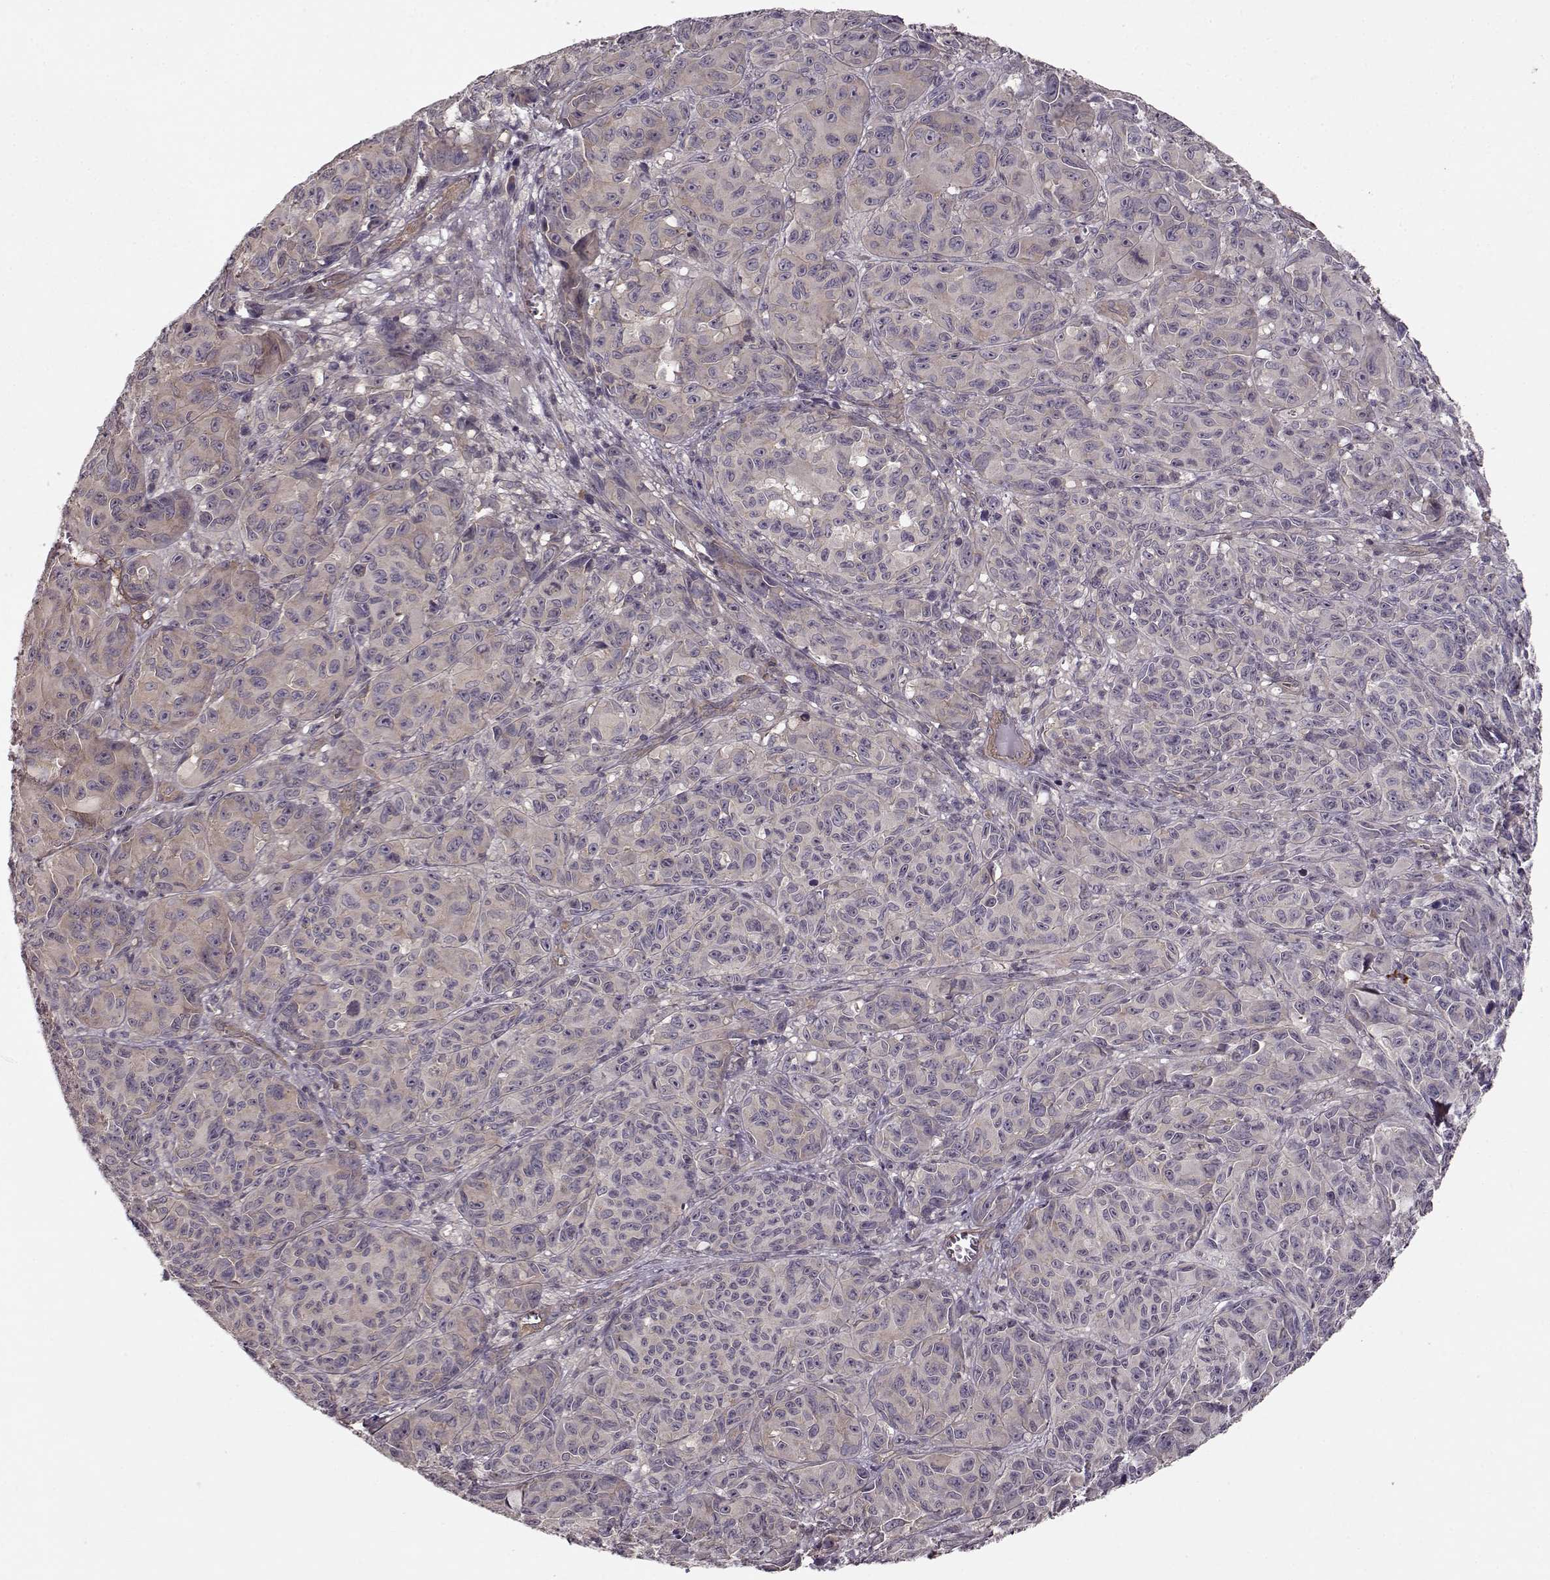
{"staining": {"intensity": "weak", "quantity": "25%-75%", "location": "cytoplasmic/membranous"}, "tissue": "melanoma", "cell_type": "Tumor cells", "image_type": "cancer", "snomed": [{"axis": "morphology", "description": "Malignant melanoma, NOS"}, {"axis": "topography", "description": "Vulva, labia, clitoris and Bartholin´s gland, NO"}], "caption": "This photomicrograph reveals immunohistochemistry (IHC) staining of malignant melanoma, with low weak cytoplasmic/membranous positivity in approximately 25%-75% of tumor cells.", "gene": "SLAIN2", "patient": {"sex": "female", "age": 75}}